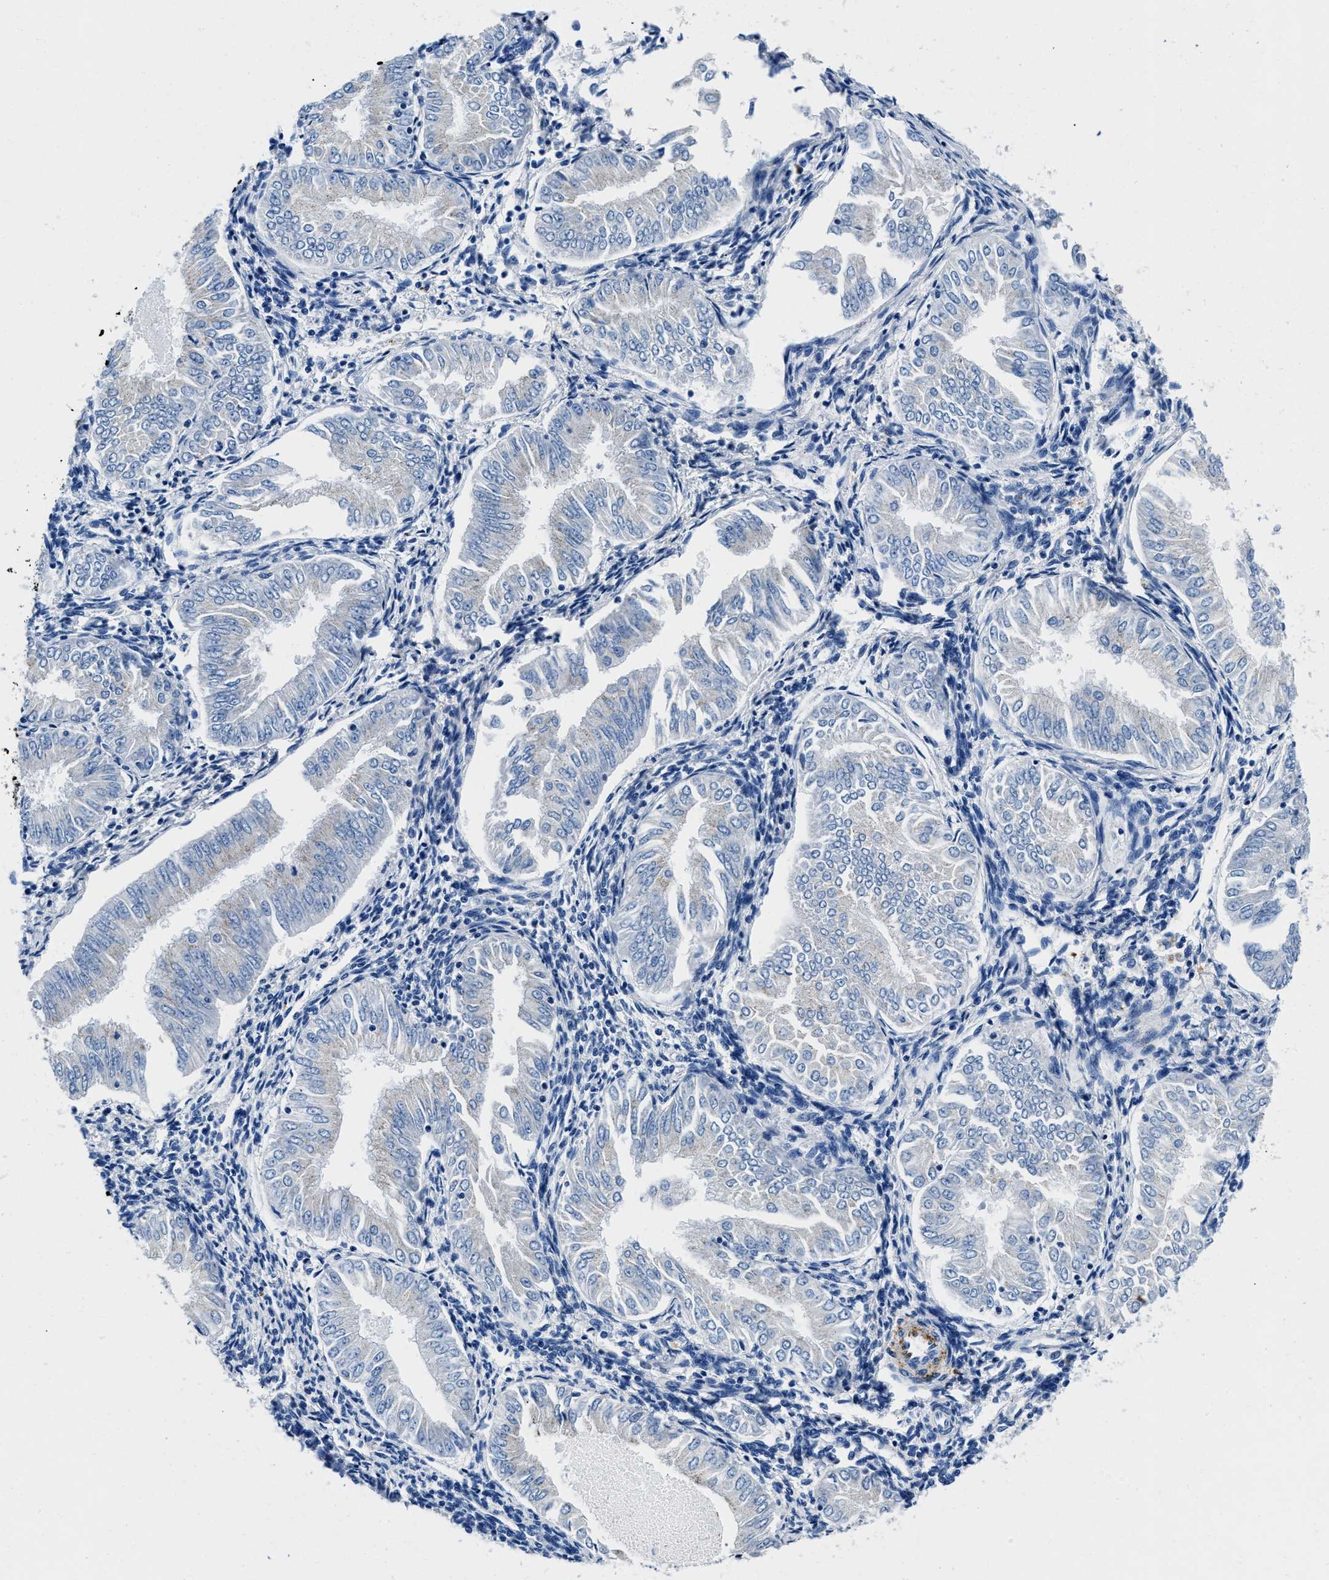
{"staining": {"intensity": "negative", "quantity": "none", "location": "none"}, "tissue": "endometrial cancer", "cell_type": "Tumor cells", "image_type": "cancer", "snomed": [{"axis": "morphology", "description": "Adenocarcinoma, NOS"}, {"axis": "topography", "description": "Endometrium"}], "caption": "The immunohistochemistry image has no significant staining in tumor cells of endometrial adenocarcinoma tissue.", "gene": "TEX261", "patient": {"sex": "female", "age": 53}}